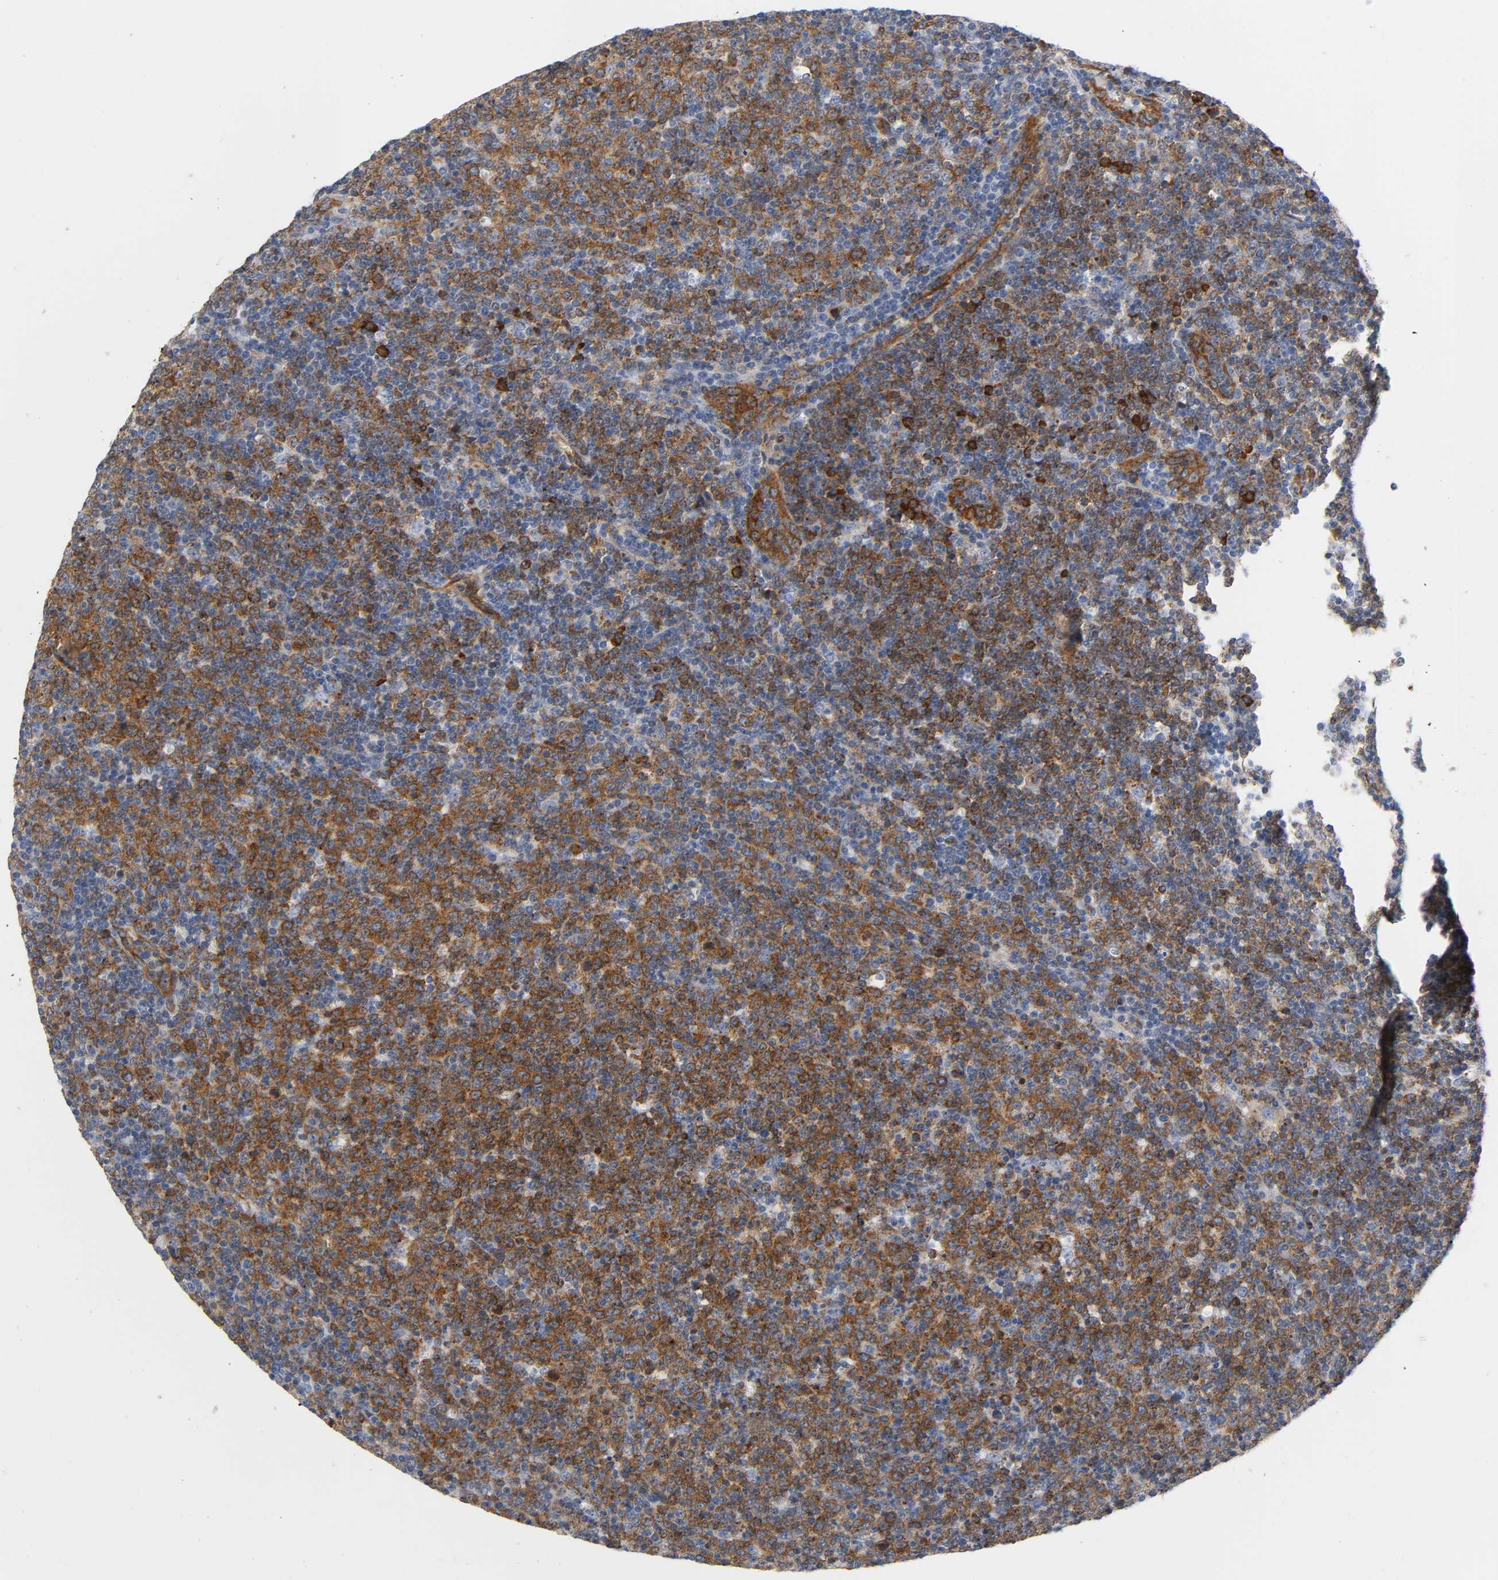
{"staining": {"intensity": "moderate", "quantity": "25%-75%", "location": "cytoplasmic/membranous"}, "tissue": "lymphoma", "cell_type": "Tumor cells", "image_type": "cancer", "snomed": [{"axis": "morphology", "description": "Malignant lymphoma, non-Hodgkin's type, Low grade"}, {"axis": "topography", "description": "Lymph node"}], "caption": "Immunohistochemistry histopathology image of malignant lymphoma, non-Hodgkin's type (low-grade) stained for a protein (brown), which reveals medium levels of moderate cytoplasmic/membranous positivity in about 25%-75% of tumor cells.", "gene": "CD2AP", "patient": {"sex": "male", "age": 70}}